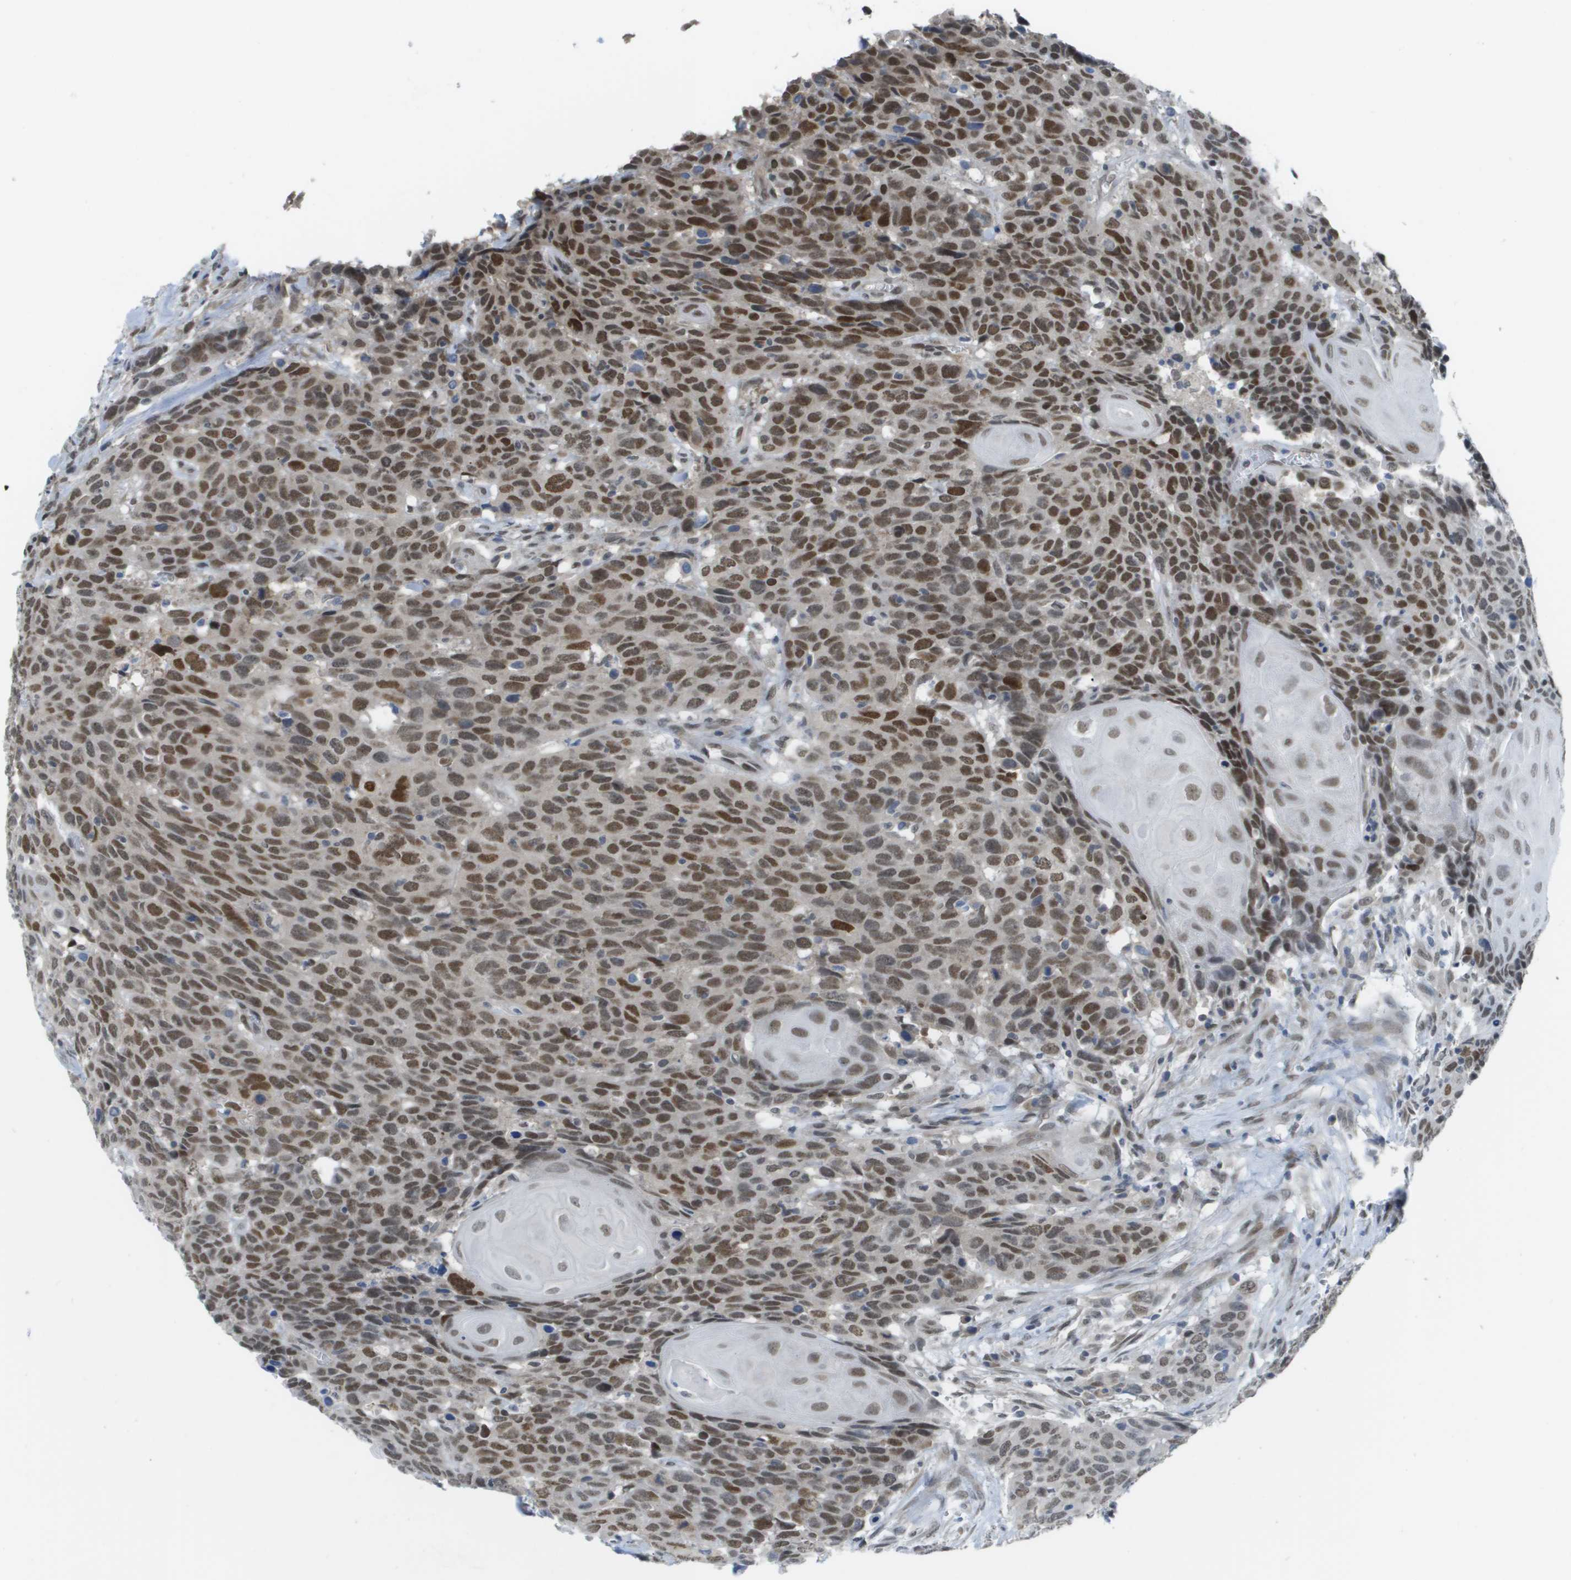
{"staining": {"intensity": "strong", "quantity": ">75%", "location": "nuclear"}, "tissue": "head and neck cancer", "cell_type": "Tumor cells", "image_type": "cancer", "snomed": [{"axis": "morphology", "description": "Squamous cell carcinoma, NOS"}, {"axis": "topography", "description": "Head-Neck"}], "caption": "Immunohistochemical staining of squamous cell carcinoma (head and neck) demonstrates high levels of strong nuclear staining in about >75% of tumor cells.", "gene": "ARID1B", "patient": {"sex": "male", "age": 66}}